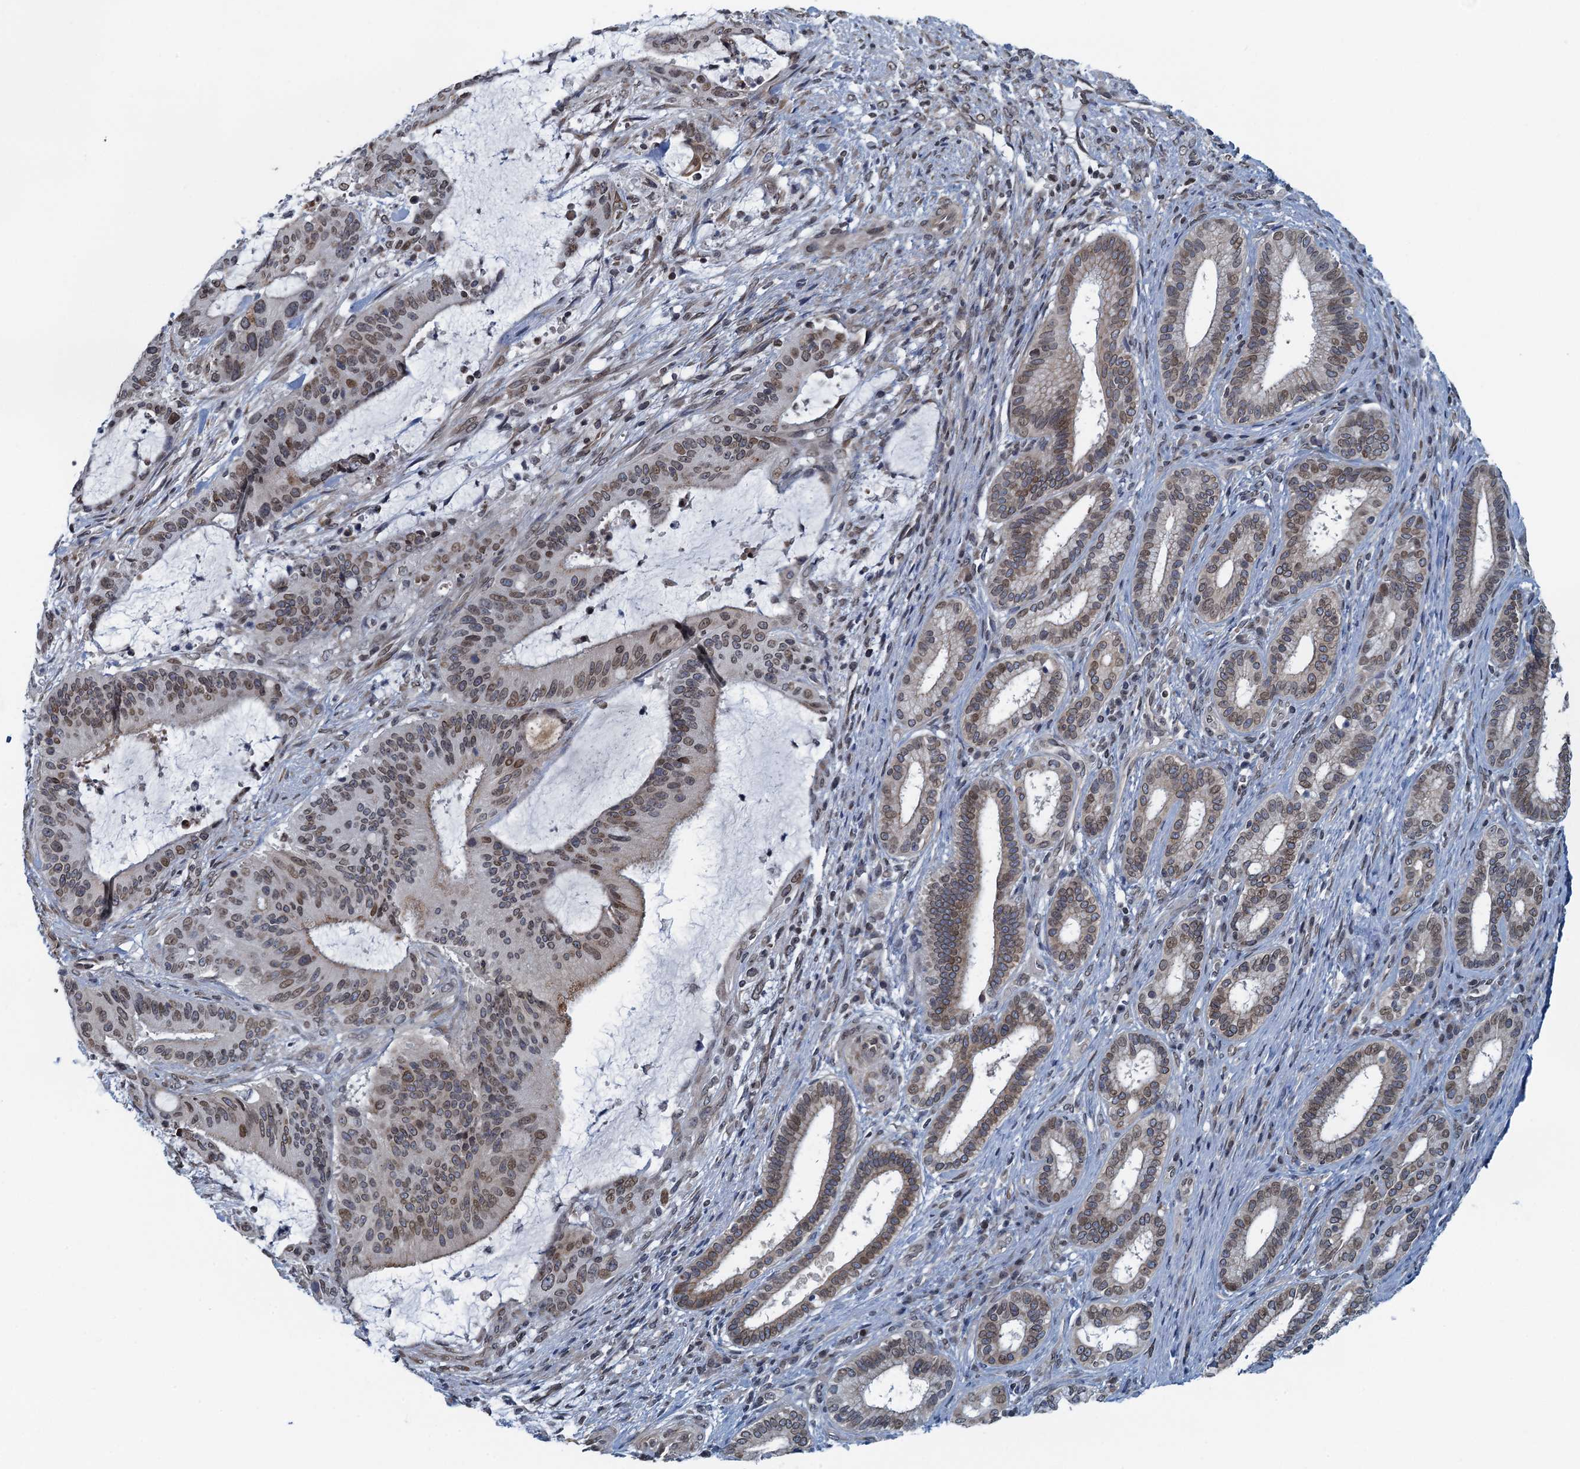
{"staining": {"intensity": "weak", "quantity": ">75%", "location": "nuclear"}, "tissue": "liver cancer", "cell_type": "Tumor cells", "image_type": "cancer", "snomed": [{"axis": "morphology", "description": "Normal tissue, NOS"}, {"axis": "morphology", "description": "Cholangiocarcinoma"}, {"axis": "topography", "description": "Liver"}, {"axis": "topography", "description": "Peripheral nerve tissue"}], "caption": "Human liver cancer (cholangiocarcinoma) stained for a protein (brown) displays weak nuclear positive expression in about >75% of tumor cells.", "gene": "CCDC34", "patient": {"sex": "female", "age": 73}}